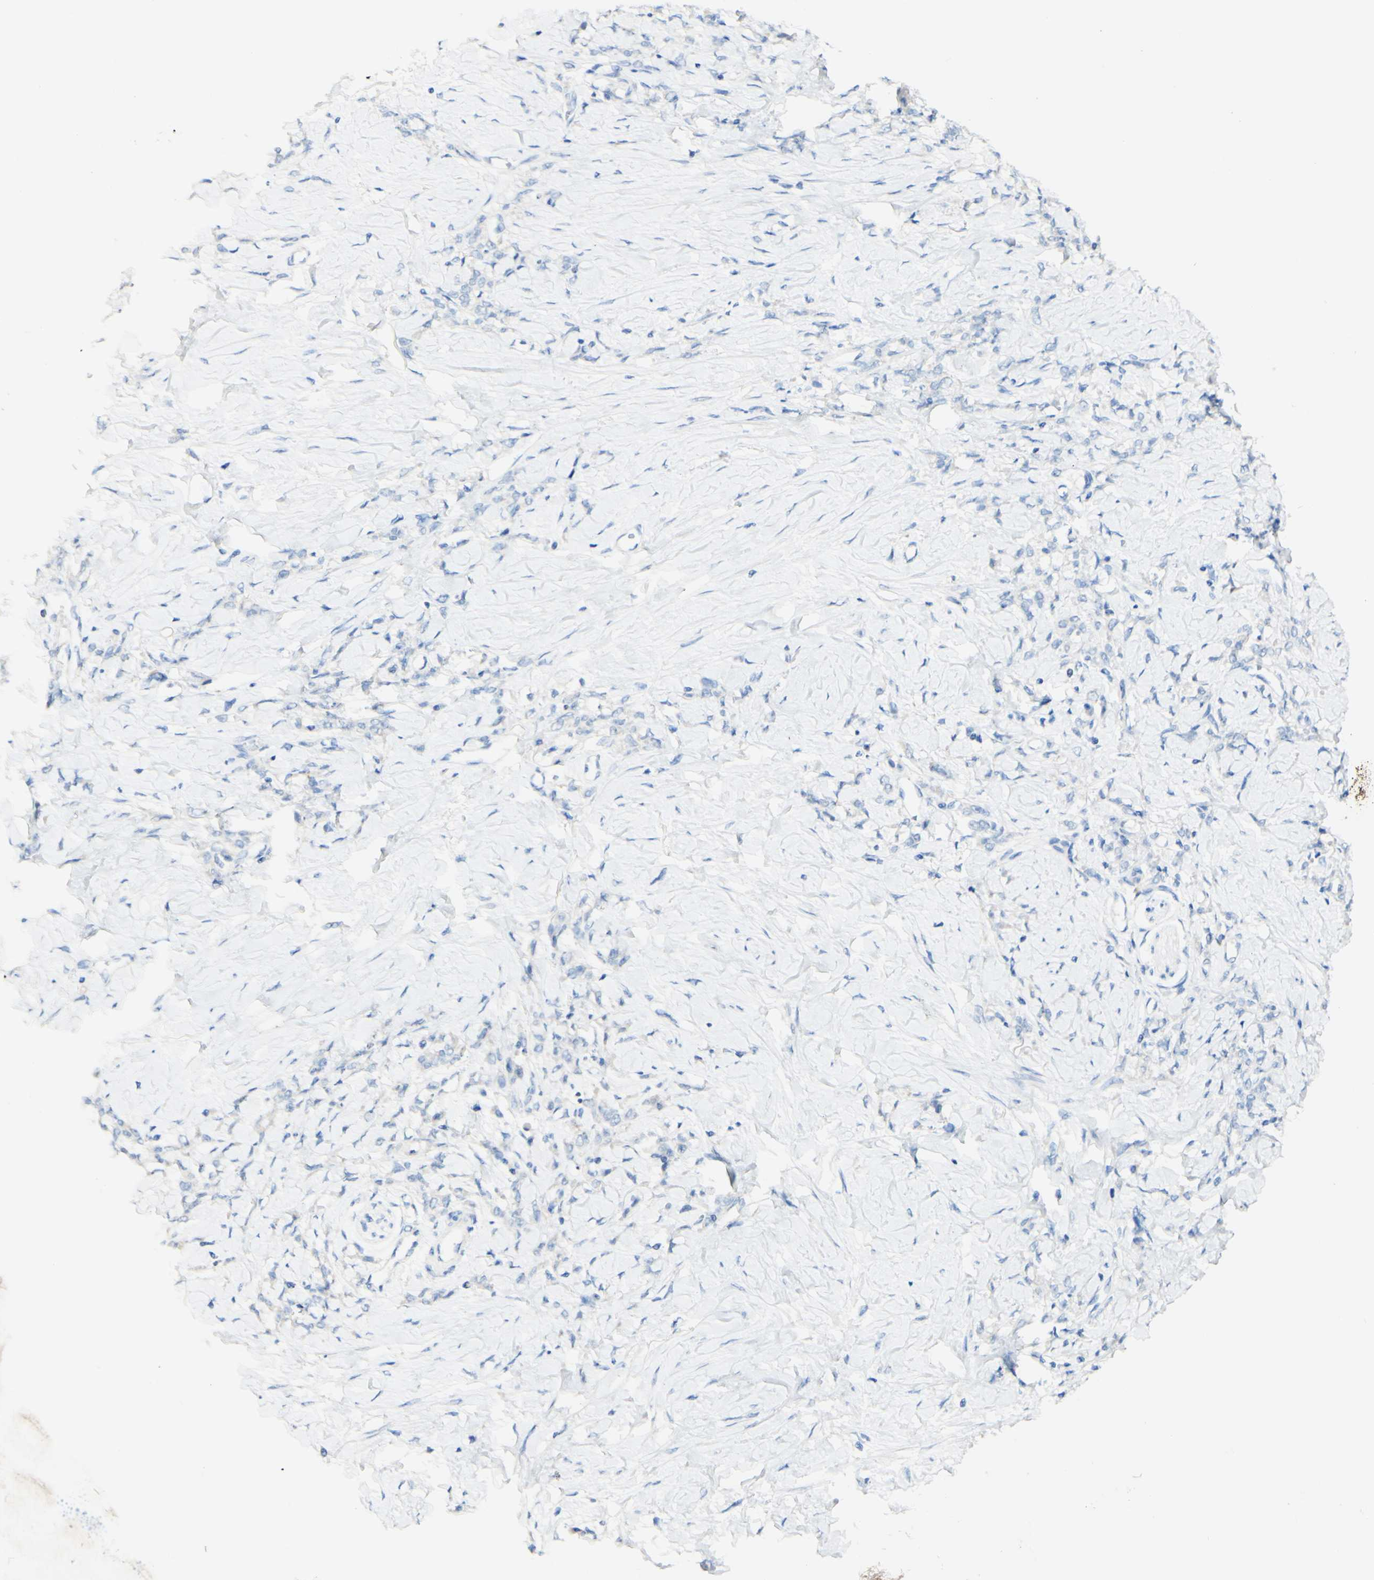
{"staining": {"intensity": "negative", "quantity": "none", "location": "none"}, "tissue": "stomach cancer", "cell_type": "Tumor cells", "image_type": "cancer", "snomed": [{"axis": "morphology", "description": "Adenocarcinoma, NOS"}, {"axis": "topography", "description": "Stomach"}], "caption": "DAB immunohistochemical staining of human stomach cancer (adenocarcinoma) demonstrates no significant staining in tumor cells.", "gene": "FGF4", "patient": {"sex": "male", "age": 82}}